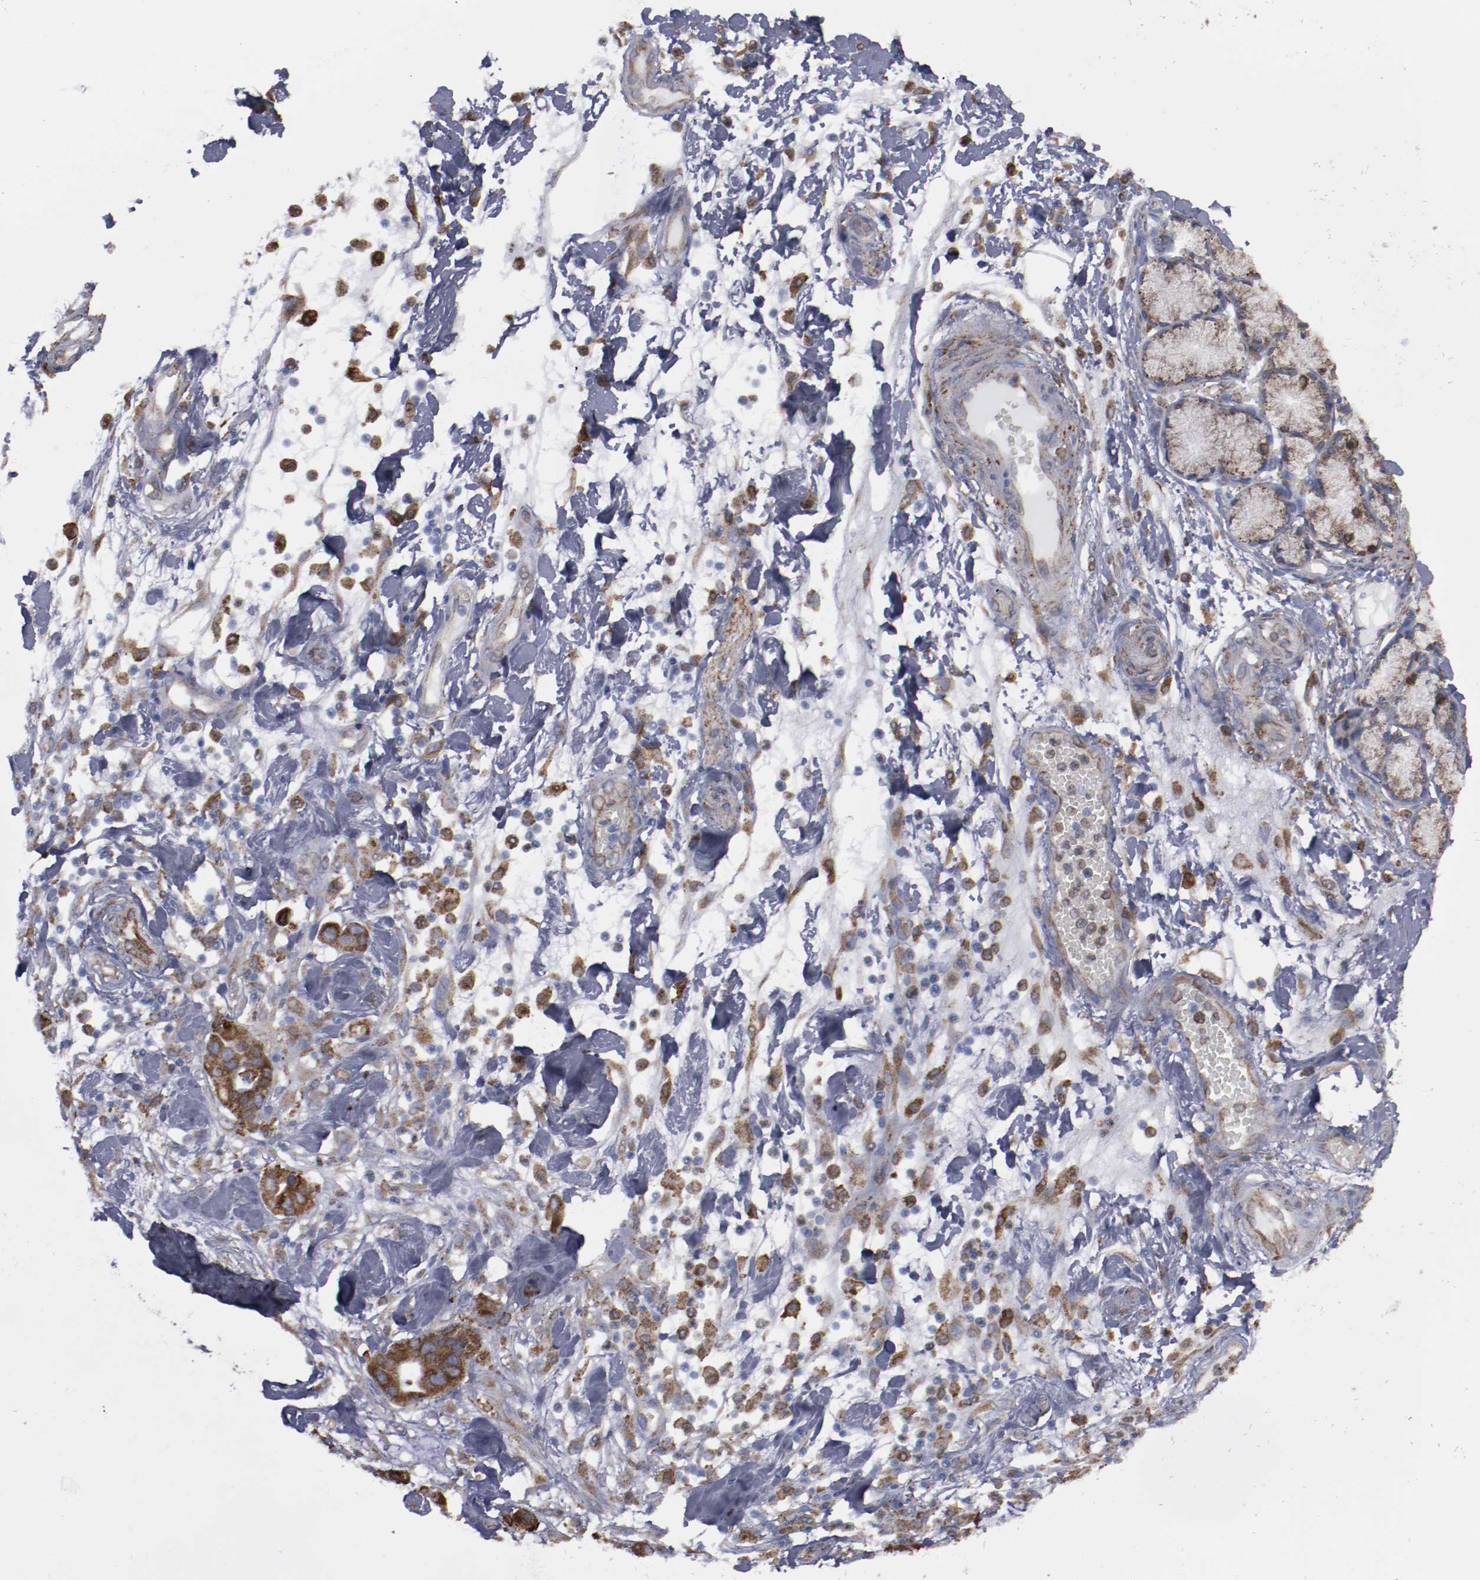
{"staining": {"intensity": "moderate", "quantity": ">75%", "location": "cytoplasmic/membranous"}, "tissue": "pancreatic cancer", "cell_type": "Tumor cells", "image_type": "cancer", "snomed": [{"axis": "morphology", "description": "Adenocarcinoma, NOS"}, {"axis": "morphology", "description": "Adenocarcinoma, metastatic, NOS"}, {"axis": "topography", "description": "Lymph node"}, {"axis": "topography", "description": "Pancreas"}, {"axis": "topography", "description": "Duodenum"}], "caption": "Pancreatic cancer (metastatic adenocarcinoma) was stained to show a protein in brown. There is medium levels of moderate cytoplasmic/membranous positivity in about >75% of tumor cells.", "gene": "ERLIN2", "patient": {"sex": "female", "age": 64}}